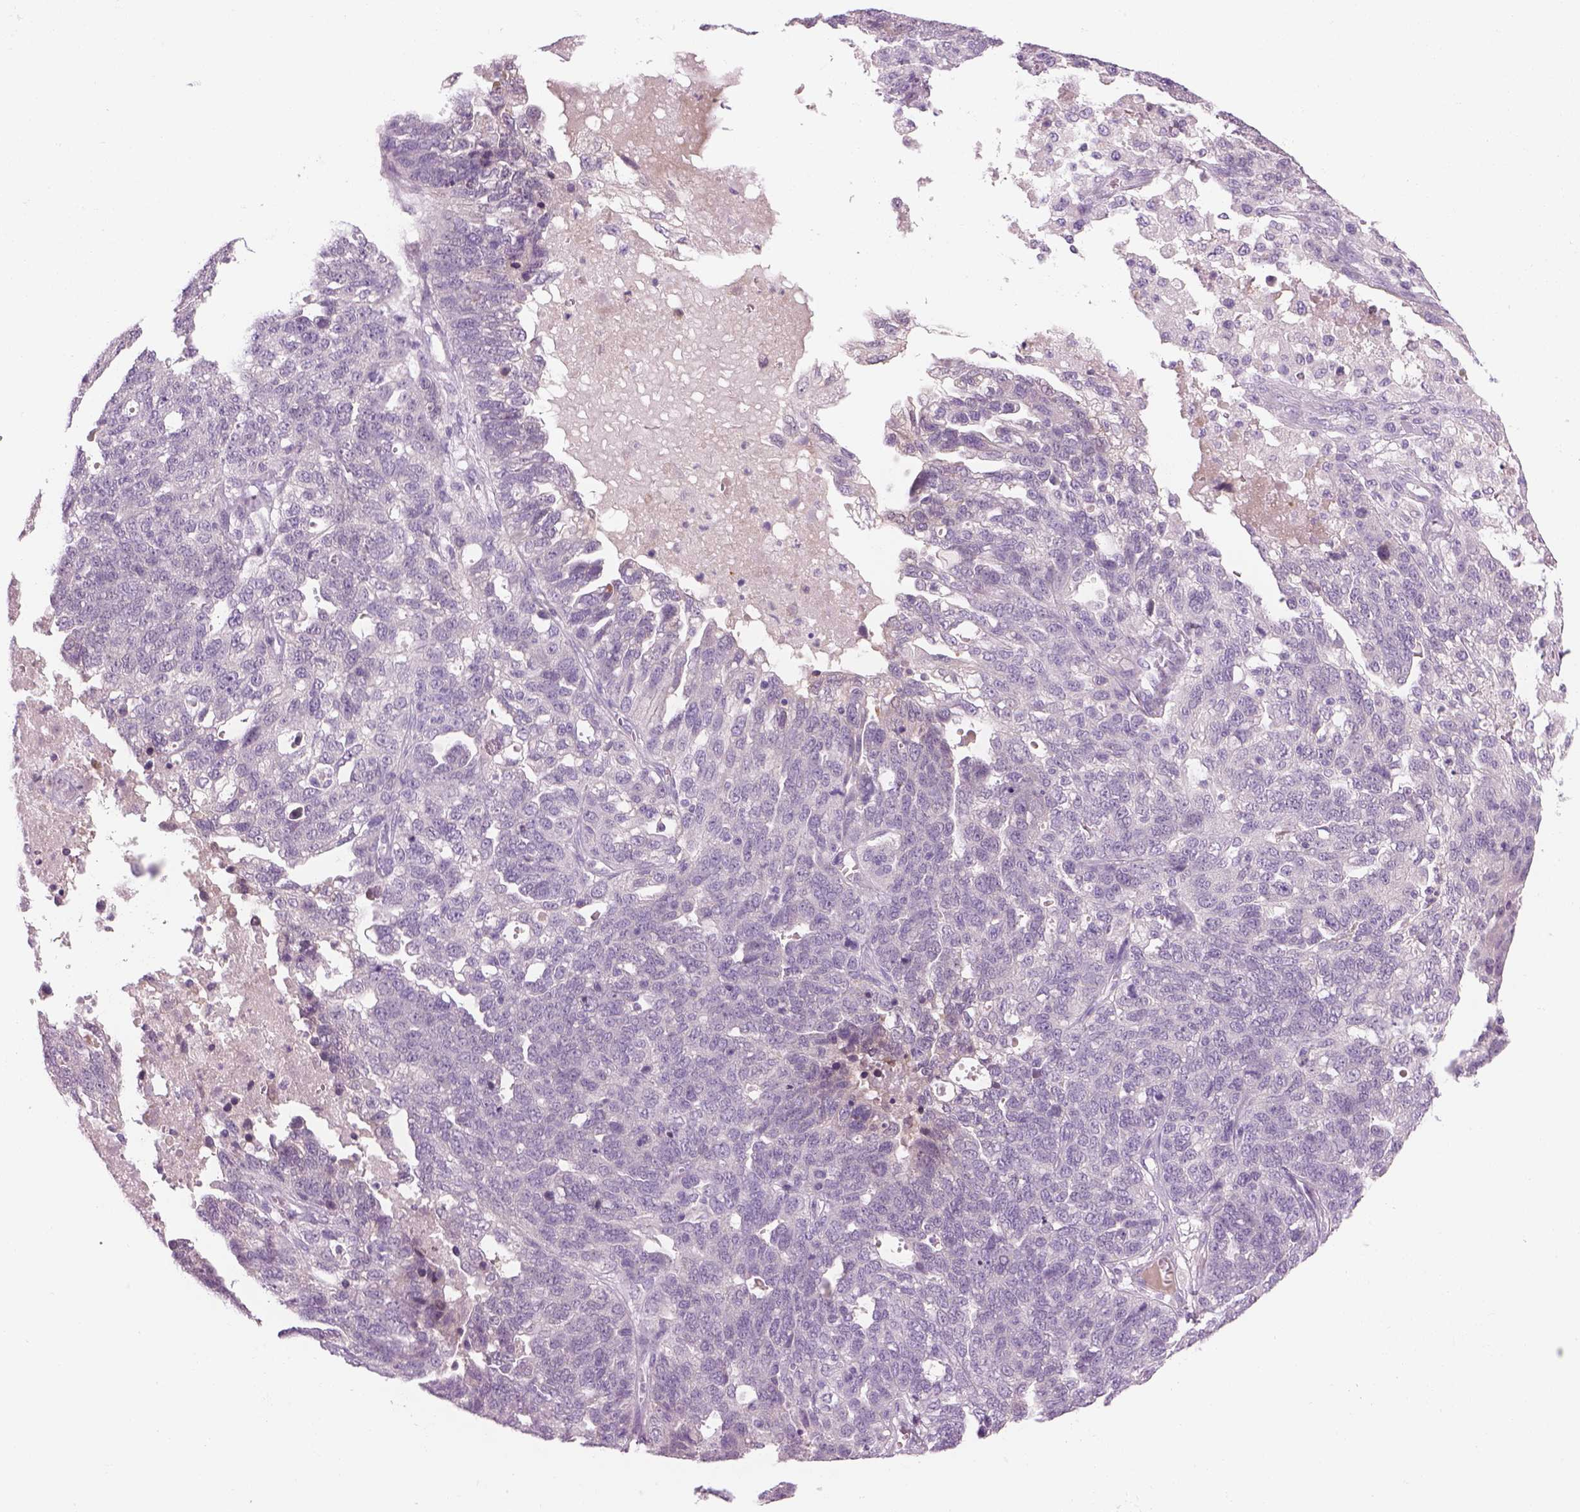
{"staining": {"intensity": "negative", "quantity": "none", "location": "none"}, "tissue": "ovarian cancer", "cell_type": "Tumor cells", "image_type": "cancer", "snomed": [{"axis": "morphology", "description": "Cystadenocarcinoma, serous, NOS"}, {"axis": "topography", "description": "Ovary"}], "caption": "High magnification brightfield microscopy of ovarian serous cystadenocarcinoma stained with DAB (3,3'-diaminobenzidine) (brown) and counterstained with hematoxylin (blue): tumor cells show no significant staining. The staining is performed using DAB (3,3'-diaminobenzidine) brown chromogen with nuclei counter-stained in using hematoxylin.", "gene": "MDH1B", "patient": {"sex": "female", "age": 71}}